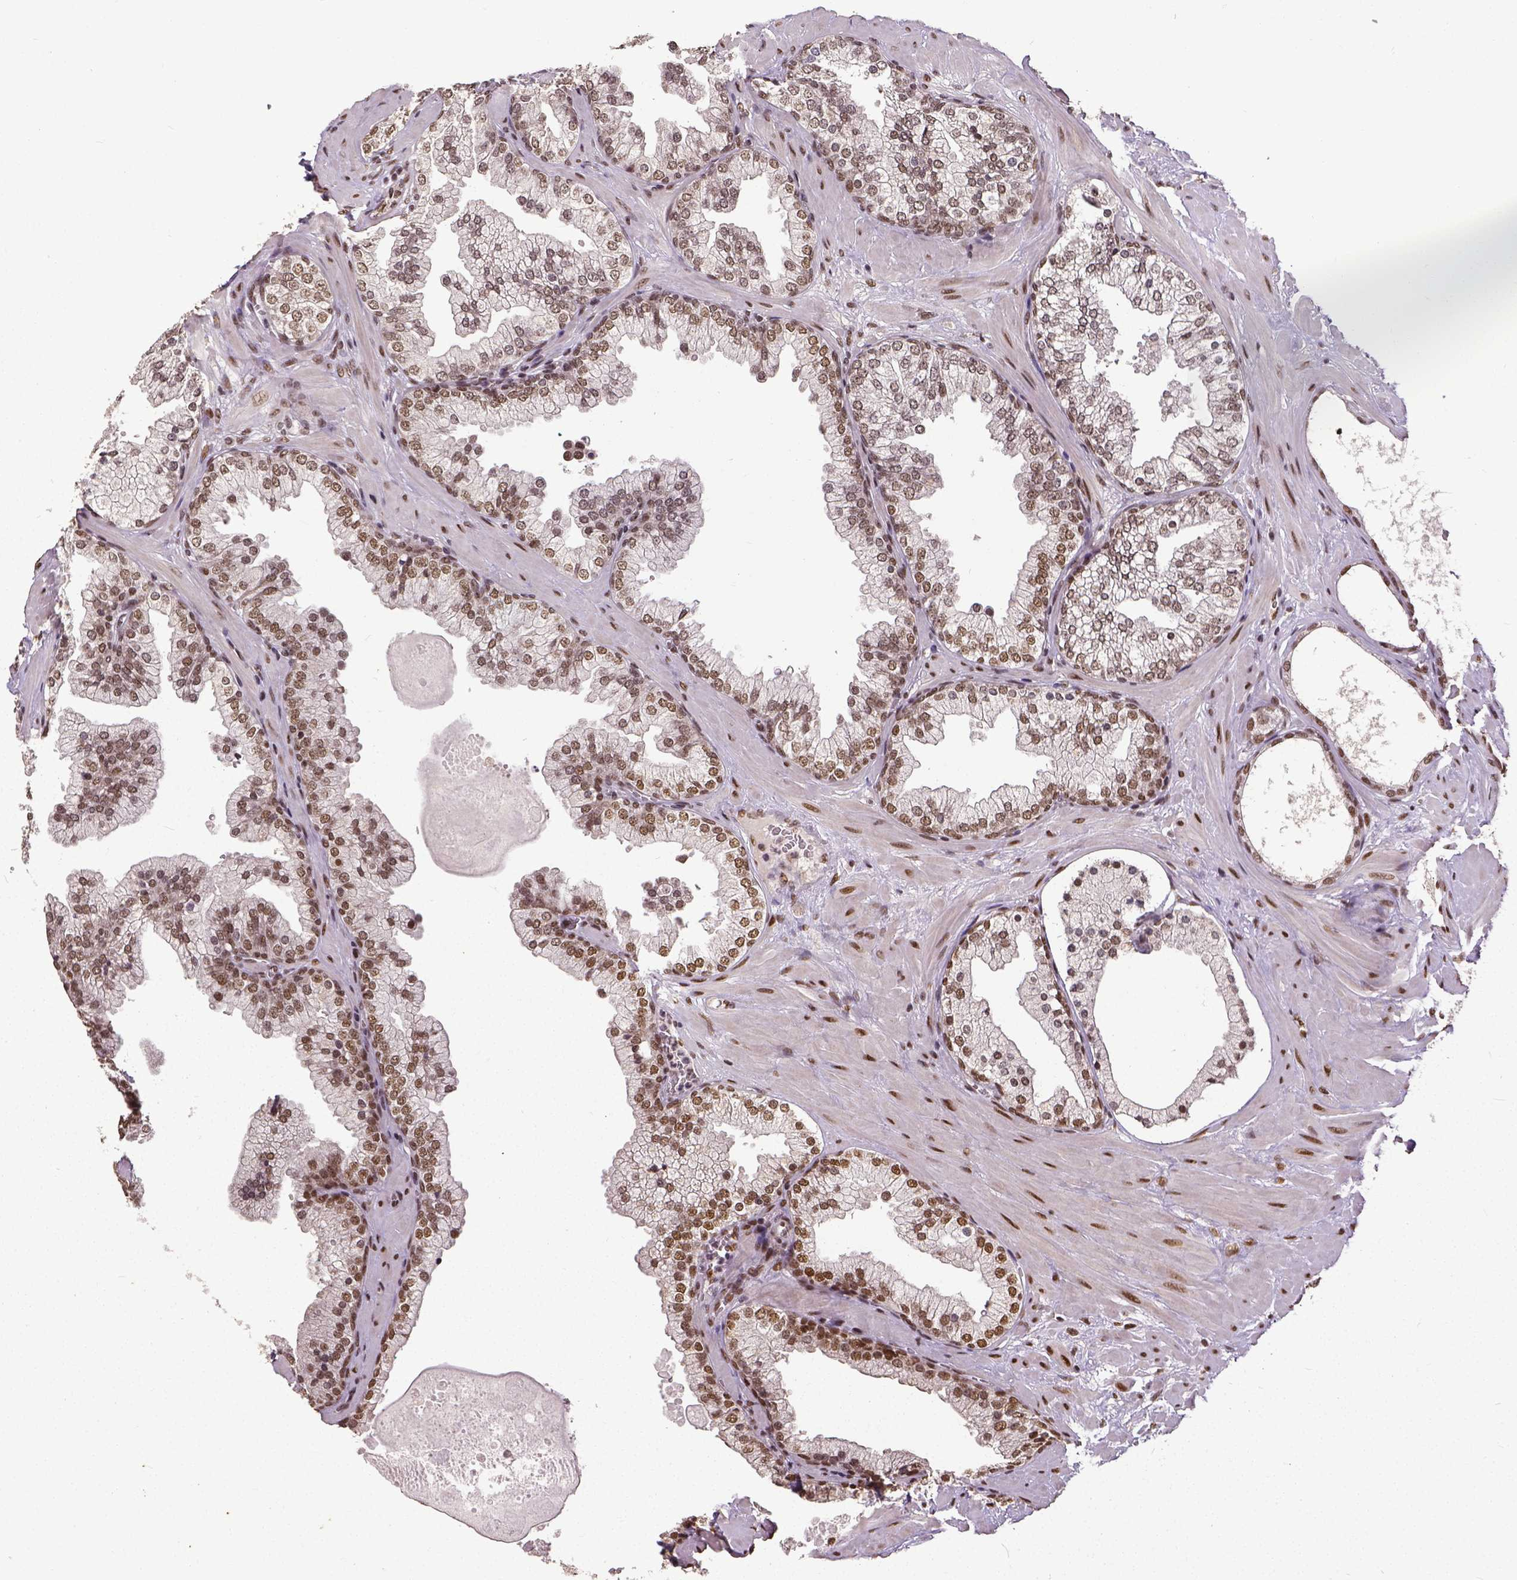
{"staining": {"intensity": "moderate", "quantity": "25%-75%", "location": "nuclear"}, "tissue": "prostate", "cell_type": "Glandular cells", "image_type": "normal", "snomed": [{"axis": "morphology", "description": "Normal tissue, NOS"}, {"axis": "topography", "description": "Prostate"}, {"axis": "topography", "description": "Peripheral nerve tissue"}], "caption": "An image showing moderate nuclear staining in approximately 25%-75% of glandular cells in benign prostate, as visualized by brown immunohistochemical staining.", "gene": "ATRX", "patient": {"sex": "male", "age": 61}}